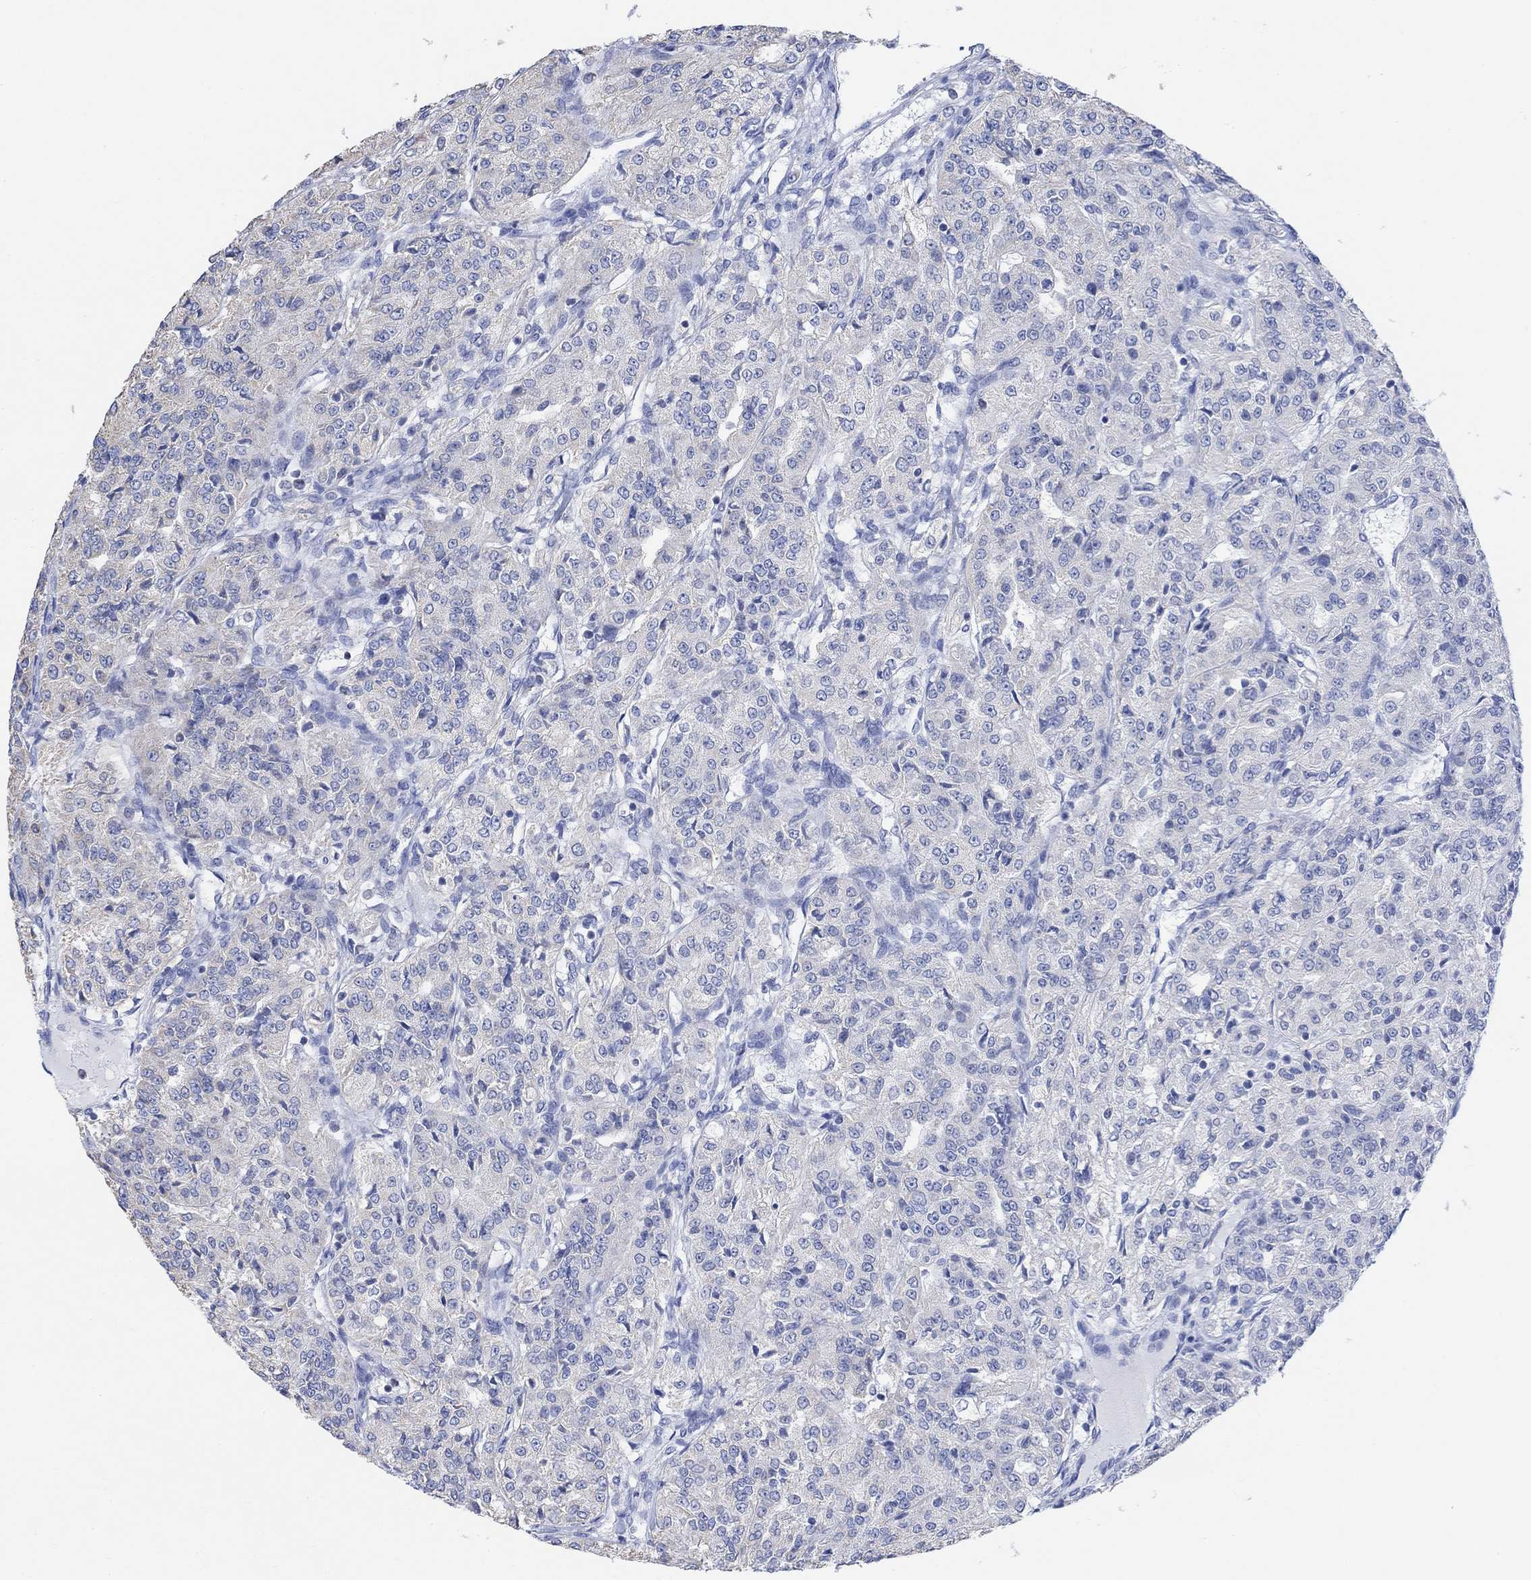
{"staining": {"intensity": "negative", "quantity": "none", "location": "none"}, "tissue": "renal cancer", "cell_type": "Tumor cells", "image_type": "cancer", "snomed": [{"axis": "morphology", "description": "Adenocarcinoma, NOS"}, {"axis": "topography", "description": "Kidney"}], "caption": "Immunohistochemical staining of renal cancer (adenocarcinoma) displays no significant positivity in tumor cells. (Stains: DAB IHC with hematoxylin counter stain, Microscopy: brightfield microscopy at high magnification).", "gene": "SYT12", "patient": {"sex": "female", "age": 63}}